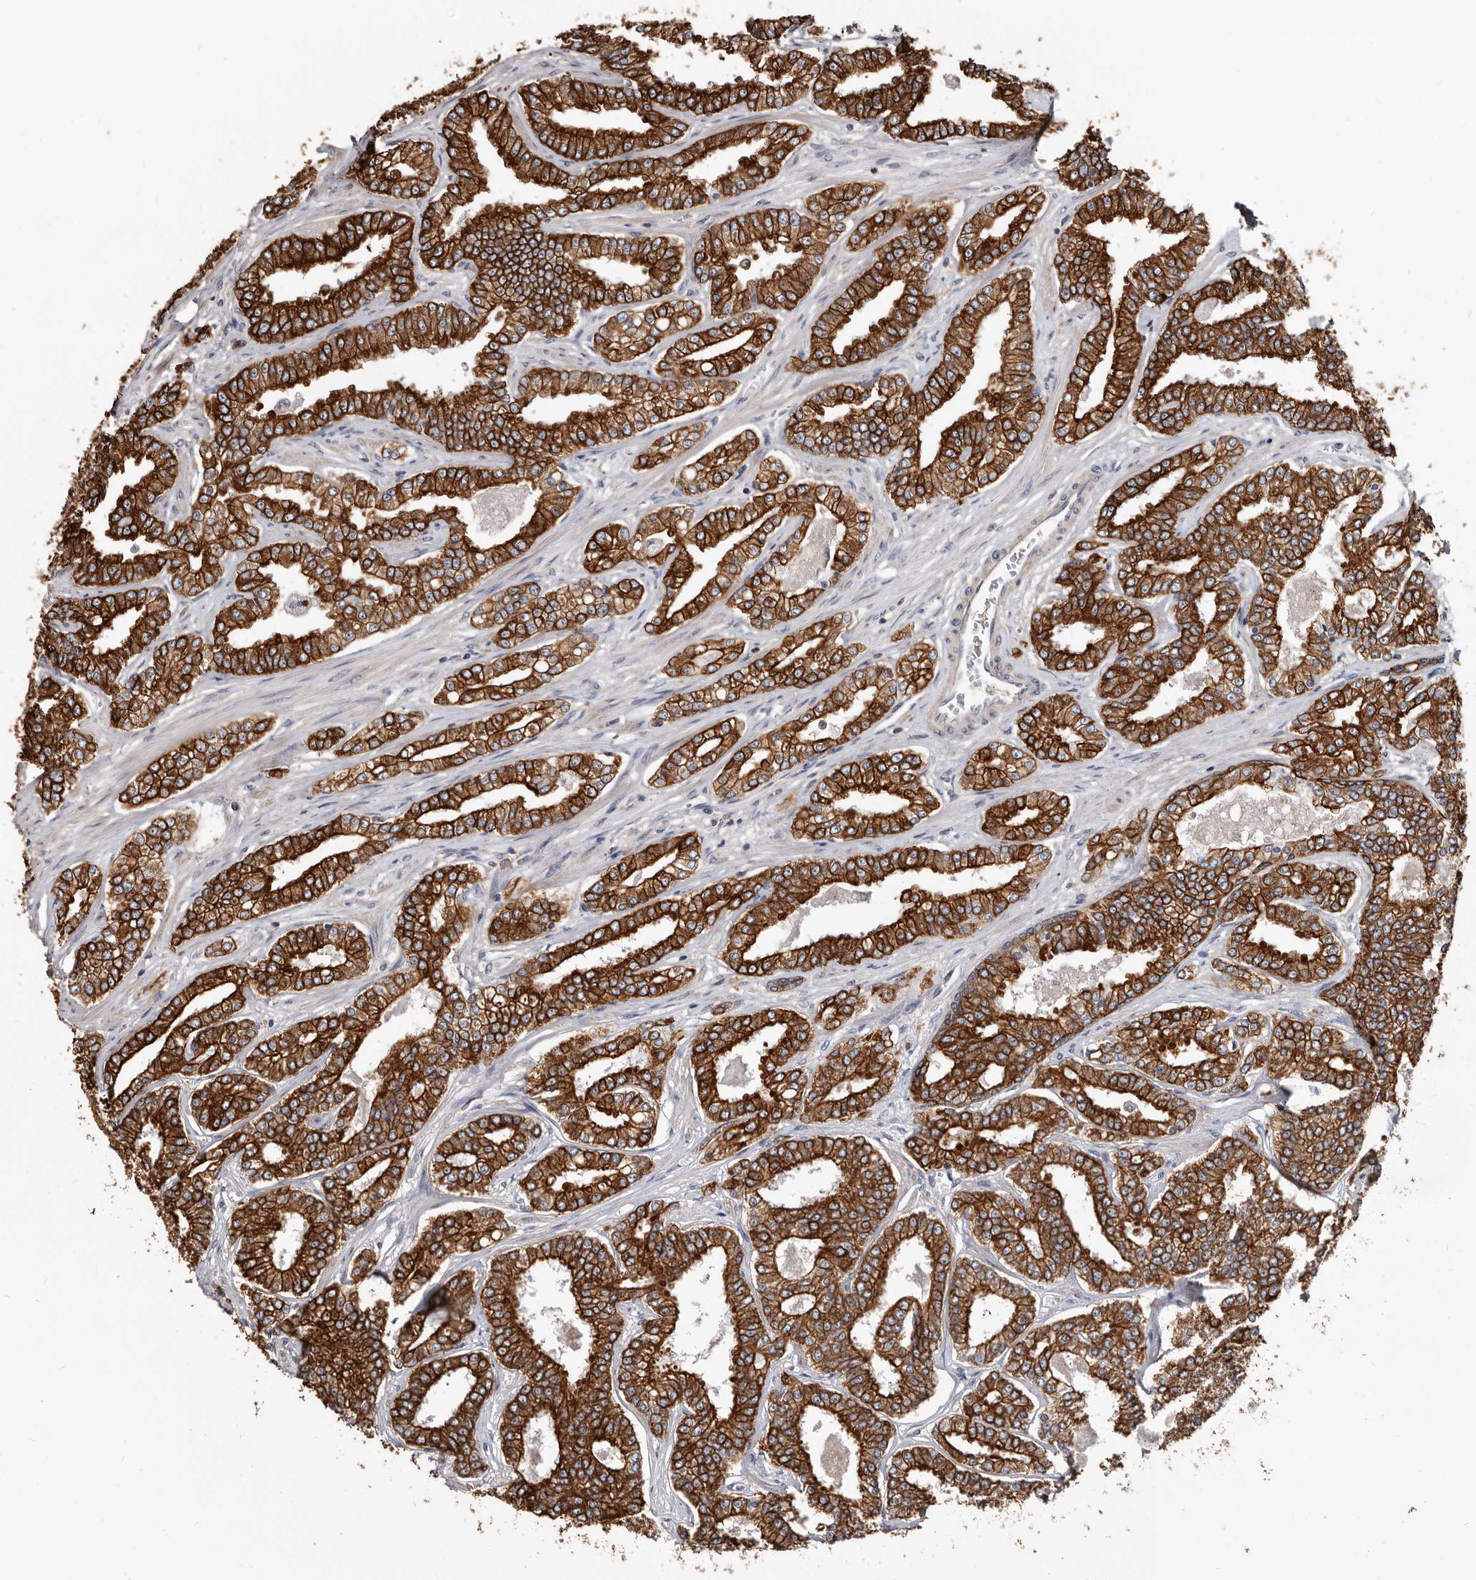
{"staining": {"intensity": "strong", "quantity": ">75%", "location": "cytoplasmic/membranous"}, "tissue": "prostate cancer", "cell_type": "Tumor cells", "image_type": "cancer", "snomed": [{"axis": "morphology", "description": "Normal tissue, NOS"}, {"axis": "morphology", "description": "Adenocarcinoma, High grade"}, {"axis": "topography", "description": "Prostate"}], "caption": "Protein staining shows strong cytoplasmic/membranous expression in about >75% of tumor cells in adenocarcinoma (high-grade) (prostate).", "gene": "MRPL18", "patient": {"sex": "male", "age": 83}}